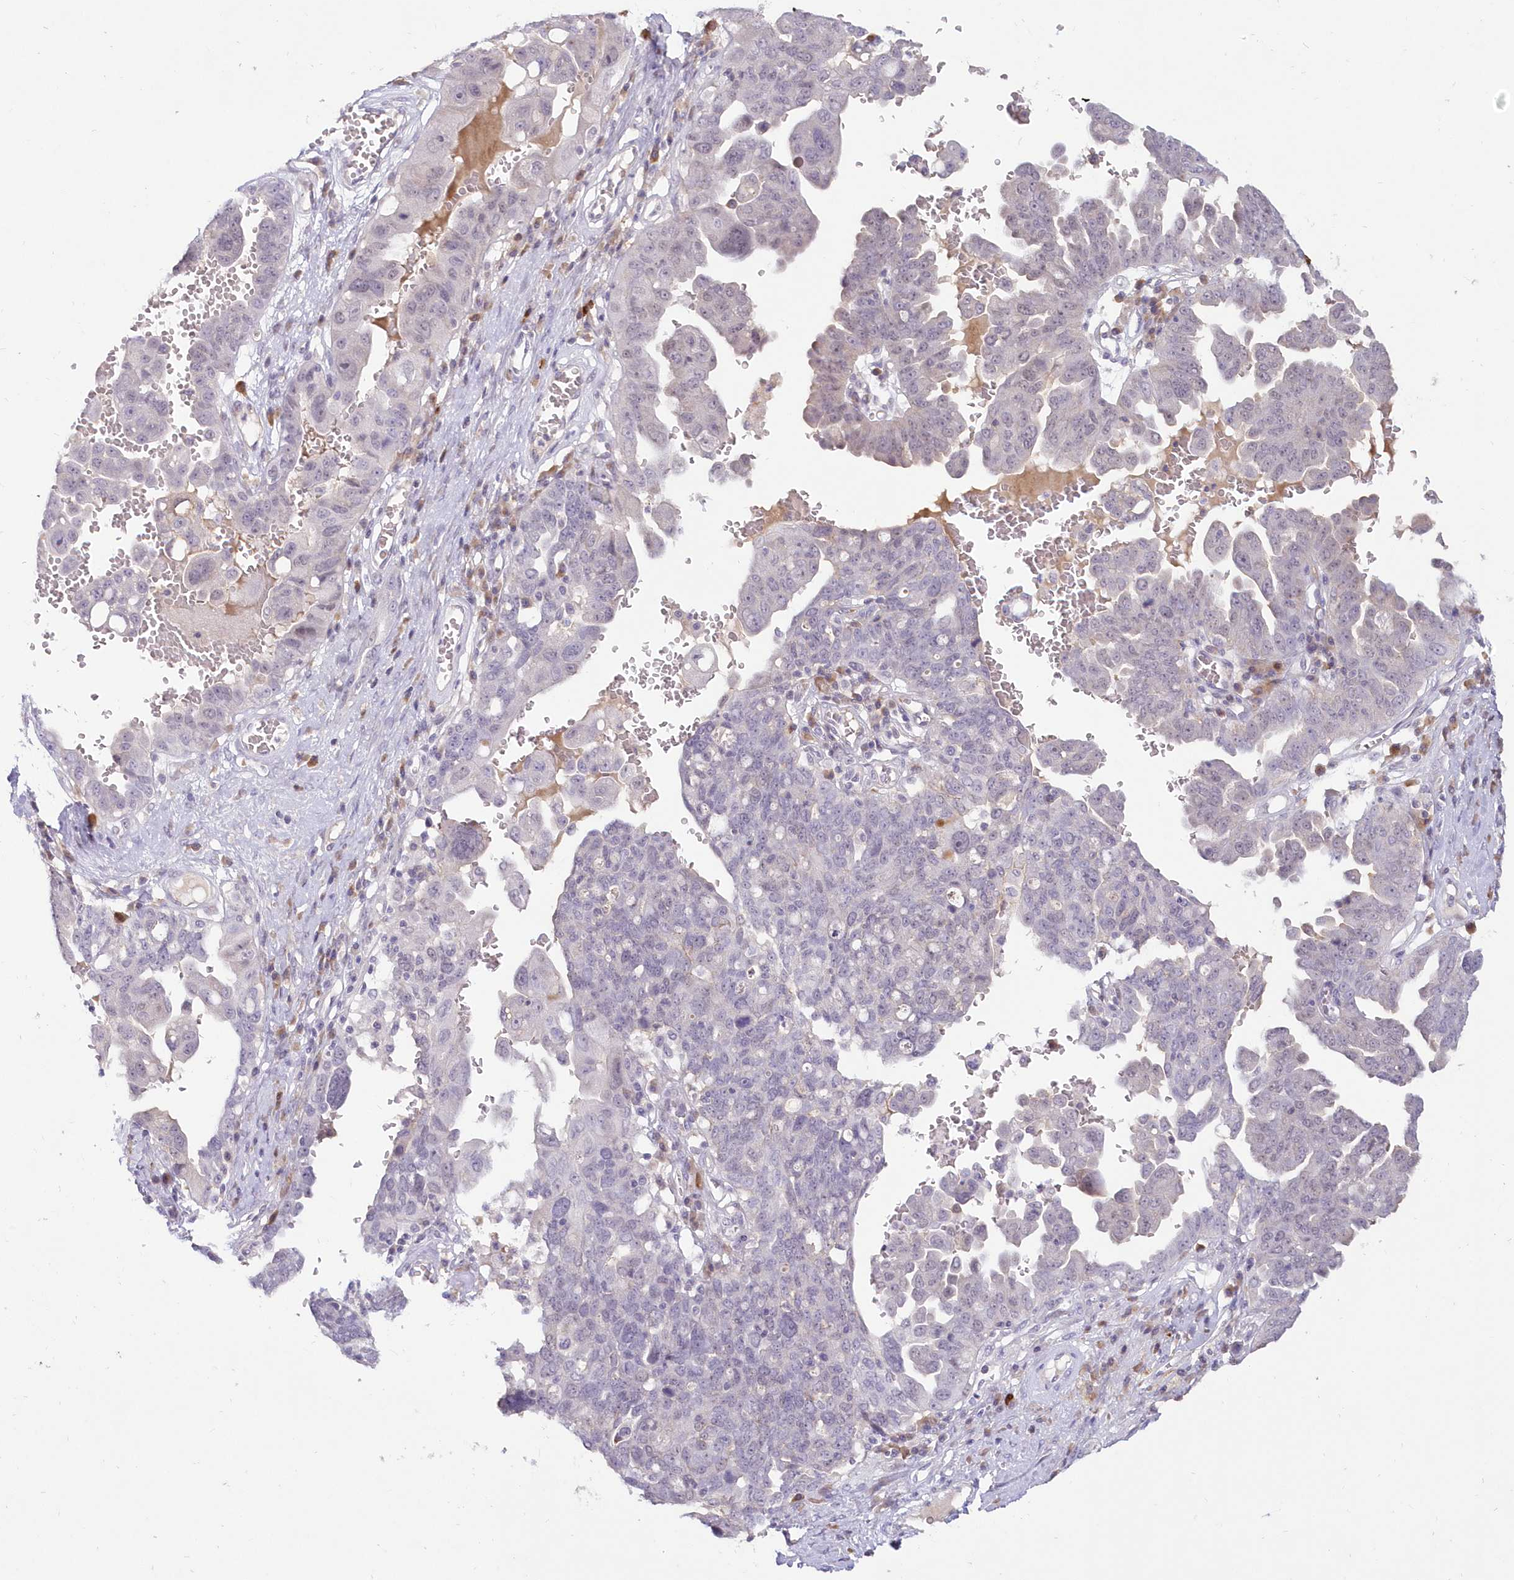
{"staining": {"intensity": "negative", "quantity": "none", "location": "none"}, "tissue": "ovarian cancer", "cell_type": "Tumor cells", "image_type": "cancer", "snomed": [{"axis": "morphology", "description": "Carcinoma, endometroid"}, {"axis": "topography", "description": "Ovary"}], "caption": "Protein analysis of ovarian cancer demonstrates no significant positivity in tumor cells.", "gene": "SNED1", "patient": {"sex": "female", "age": 62}}